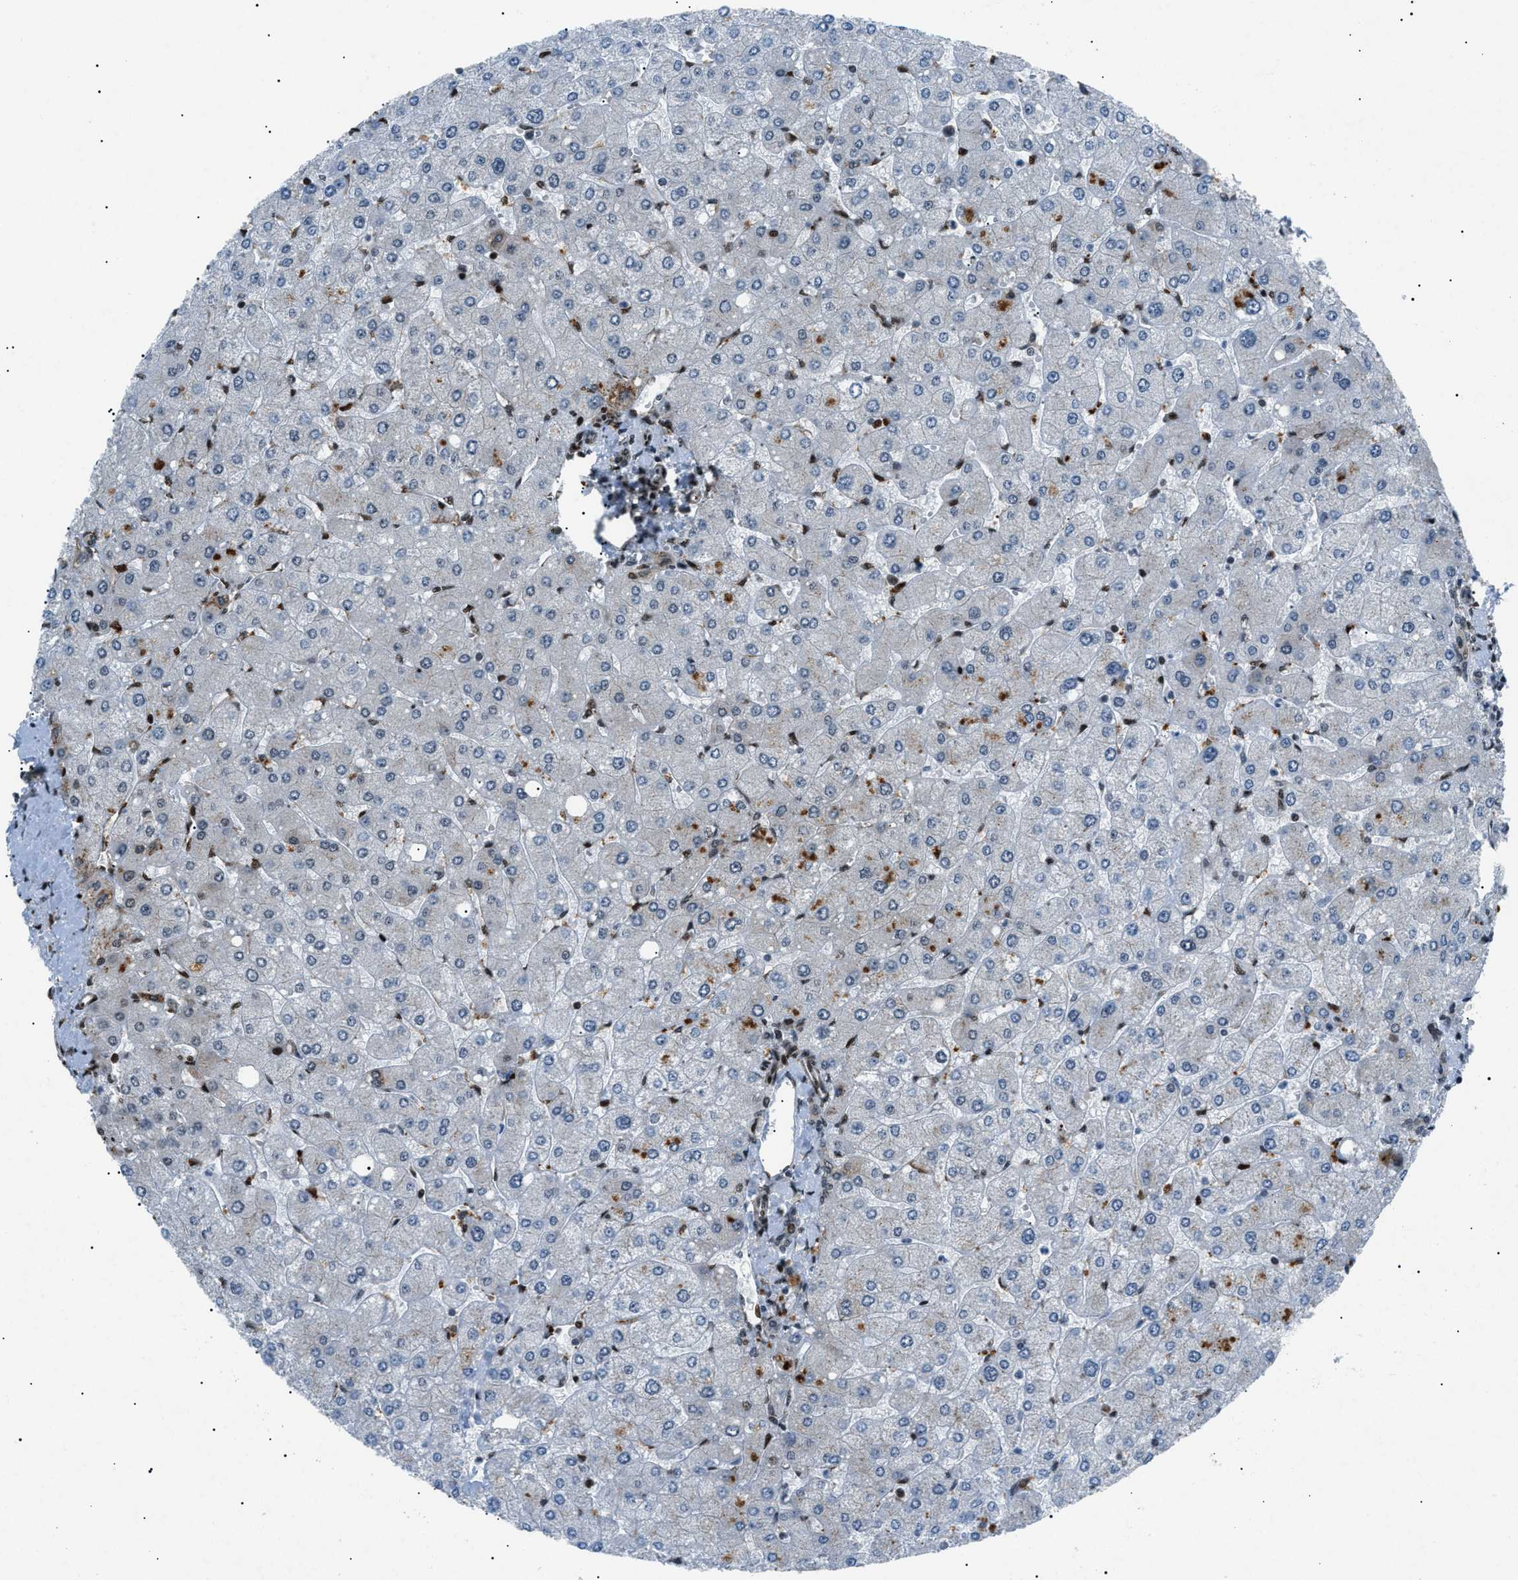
{"staining": {"intensity": "moderate", "quantity": ">75%", "location": "nuclear"}, "tissue": "liver", "cell_type": "Cholangiocytes", "image_type": "normal", "snomed": [{"axis": "morphology", "description": "Normal tissue, NOS"}, {"axis": "topography", "description": "Liver"}], "caption": "Benign liver was stained to show a protein in brown. There is medium levels of moderate nuclear positivity in about >75% of cholangiocytes.", "gene": "HNRNPK", "patient": {"sex": "male", "age": 55}}